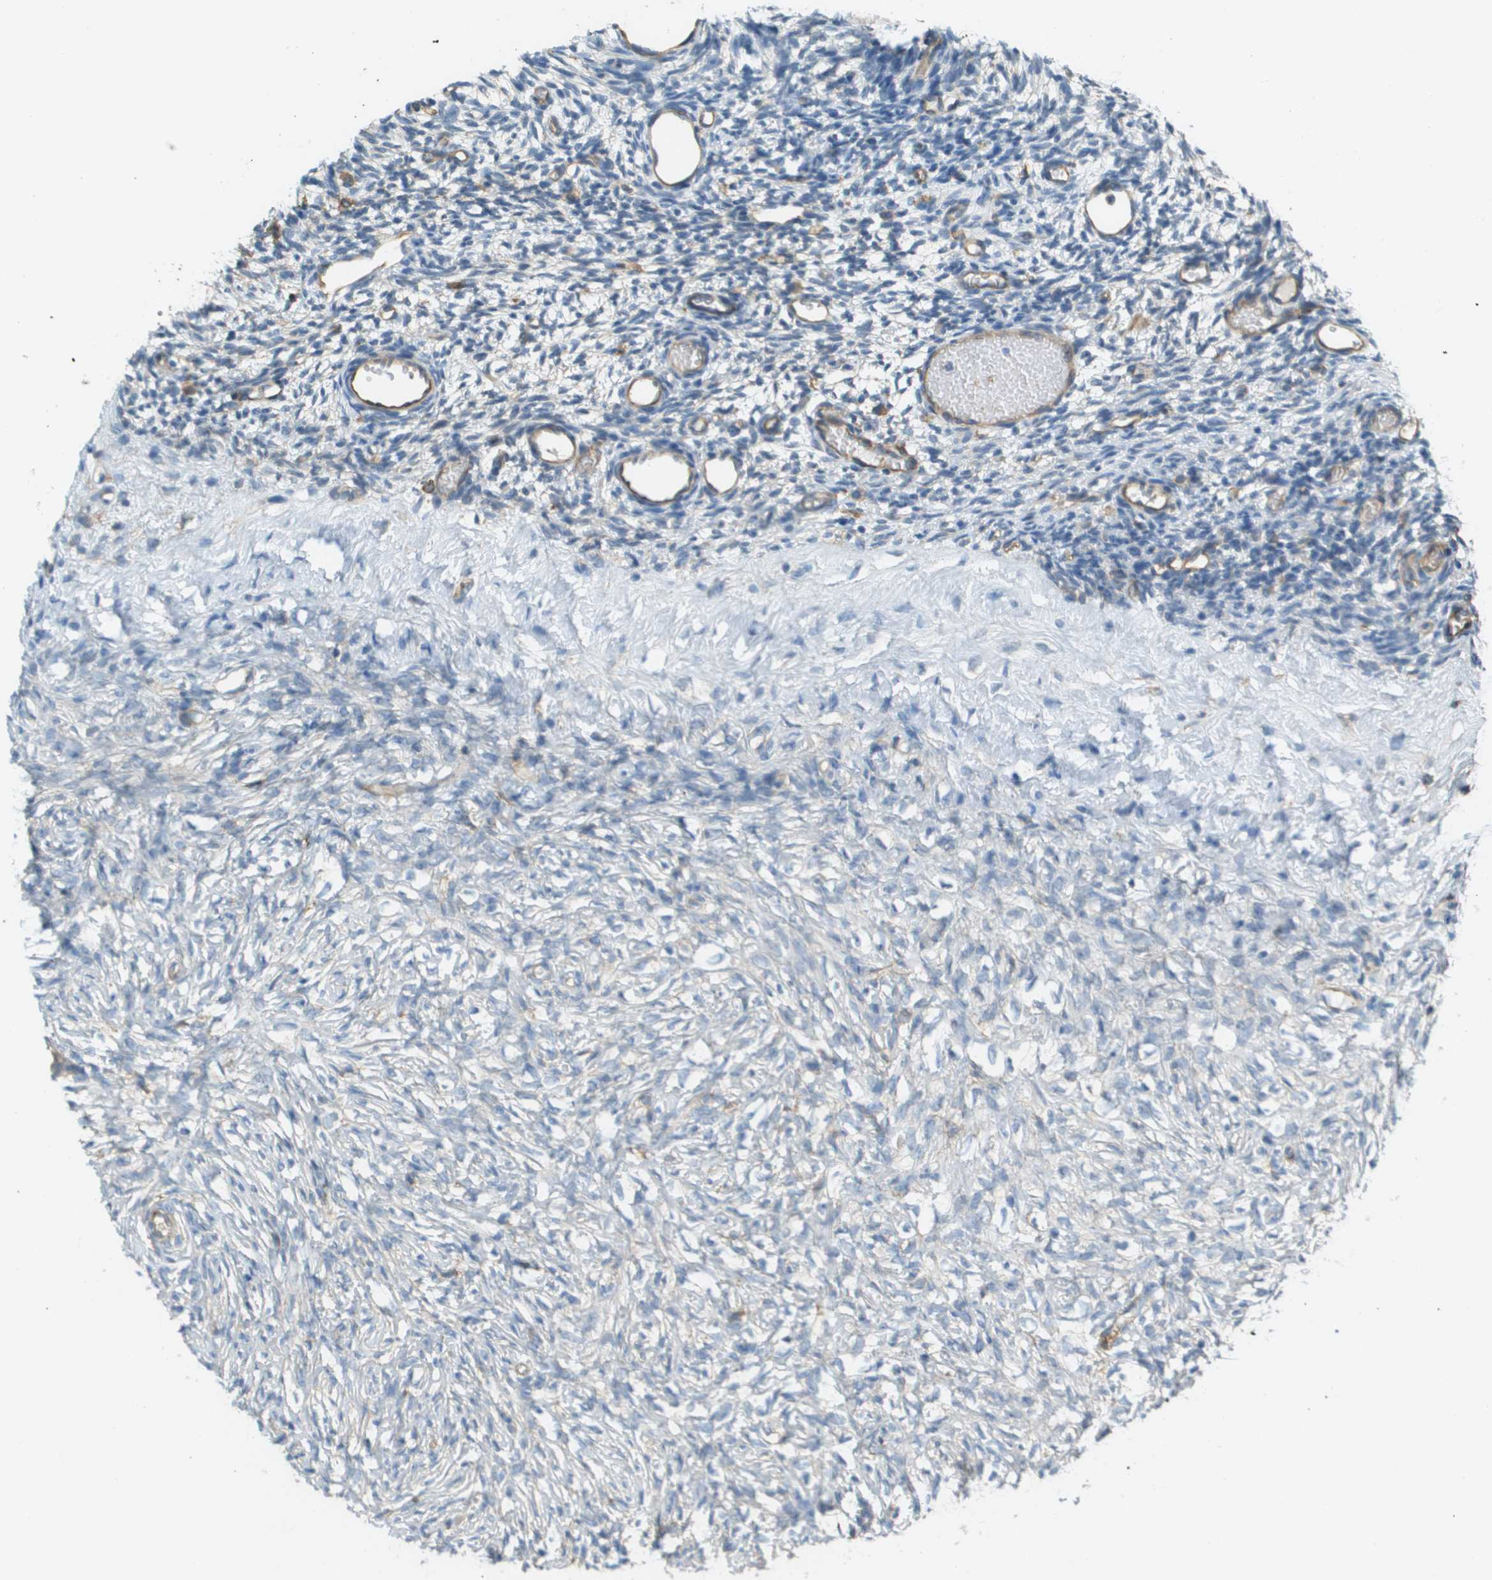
{"staining": {"intensity": "negative", "quantity": "none", "location": "none"}, "tissue": "ovary", "cell_type": "Ovarian stroma cells", "image_type": "normal", "snomed": [{"axis": "morphology", "description": "Normal tissue, NOS"}, {"axis": "topography", "description": "Ovary"}], "caption": "The histopathology image displays no significant expression in ovarian stroma cells of ovary.", "gene": "CORO1B", "patient": {"sex": "female", "age": 35}}